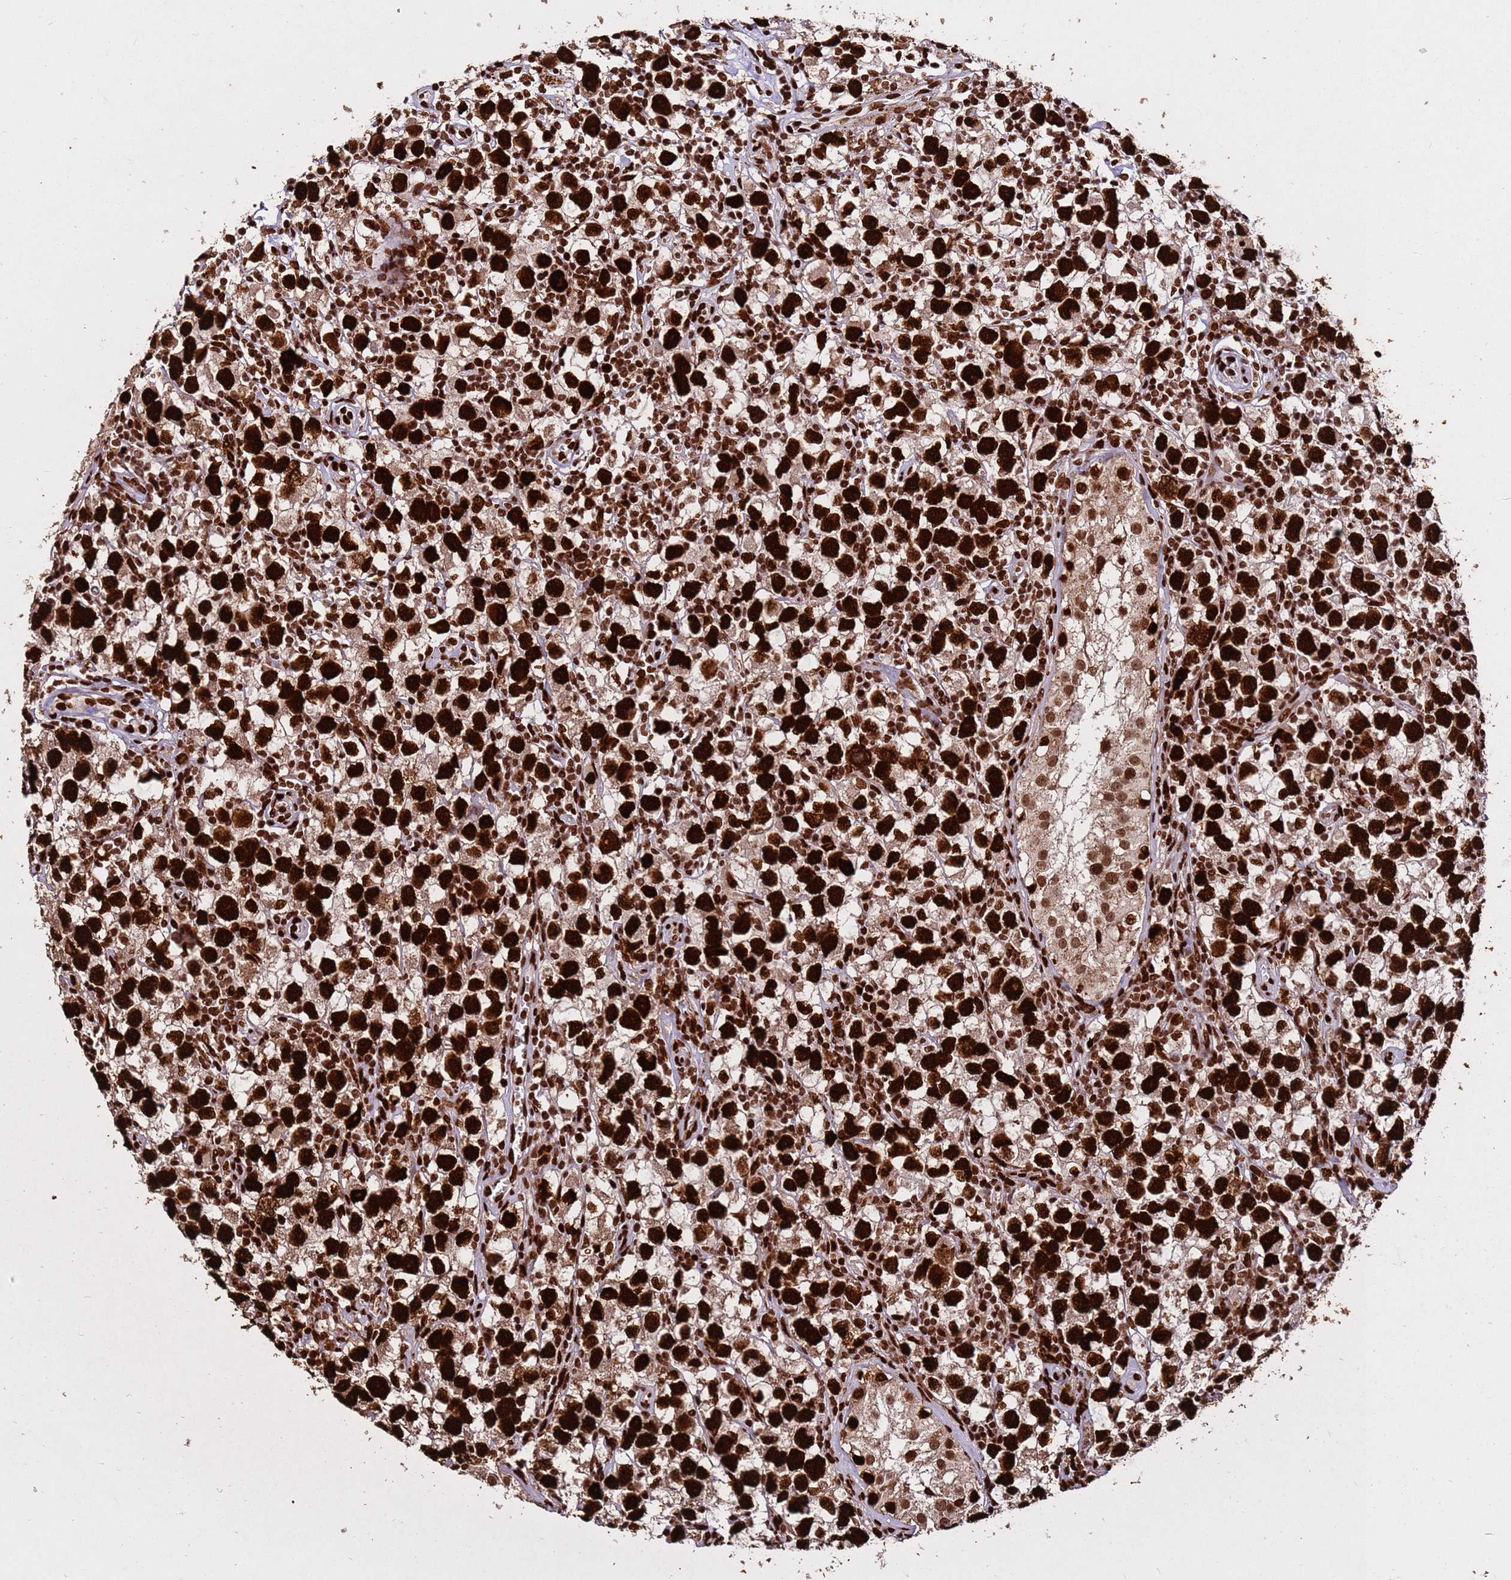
{"staining": {"intensity": "strong", "quantity": ">75%", "location": "nuclear"}, "tissue": "testis cancer", "cell_type": "Tumor cells", "image_type": "cancer", "snomed": [{"axis": "morphology", "description": "Seminoma, NOS"}, {"axis": "morphology", "description": "Carcinoma, Embryonal, NOS"}, {"axis": "topography", "description": "Testis"}], "caption": "This is a micrograph of IHC staining of testis cancer (embryonal carcinoma), which shows strong positivity in the nuclear of tumor cells.", "gene": "HNRNPAB", "patient": {"sex": "male", "age": 29}}